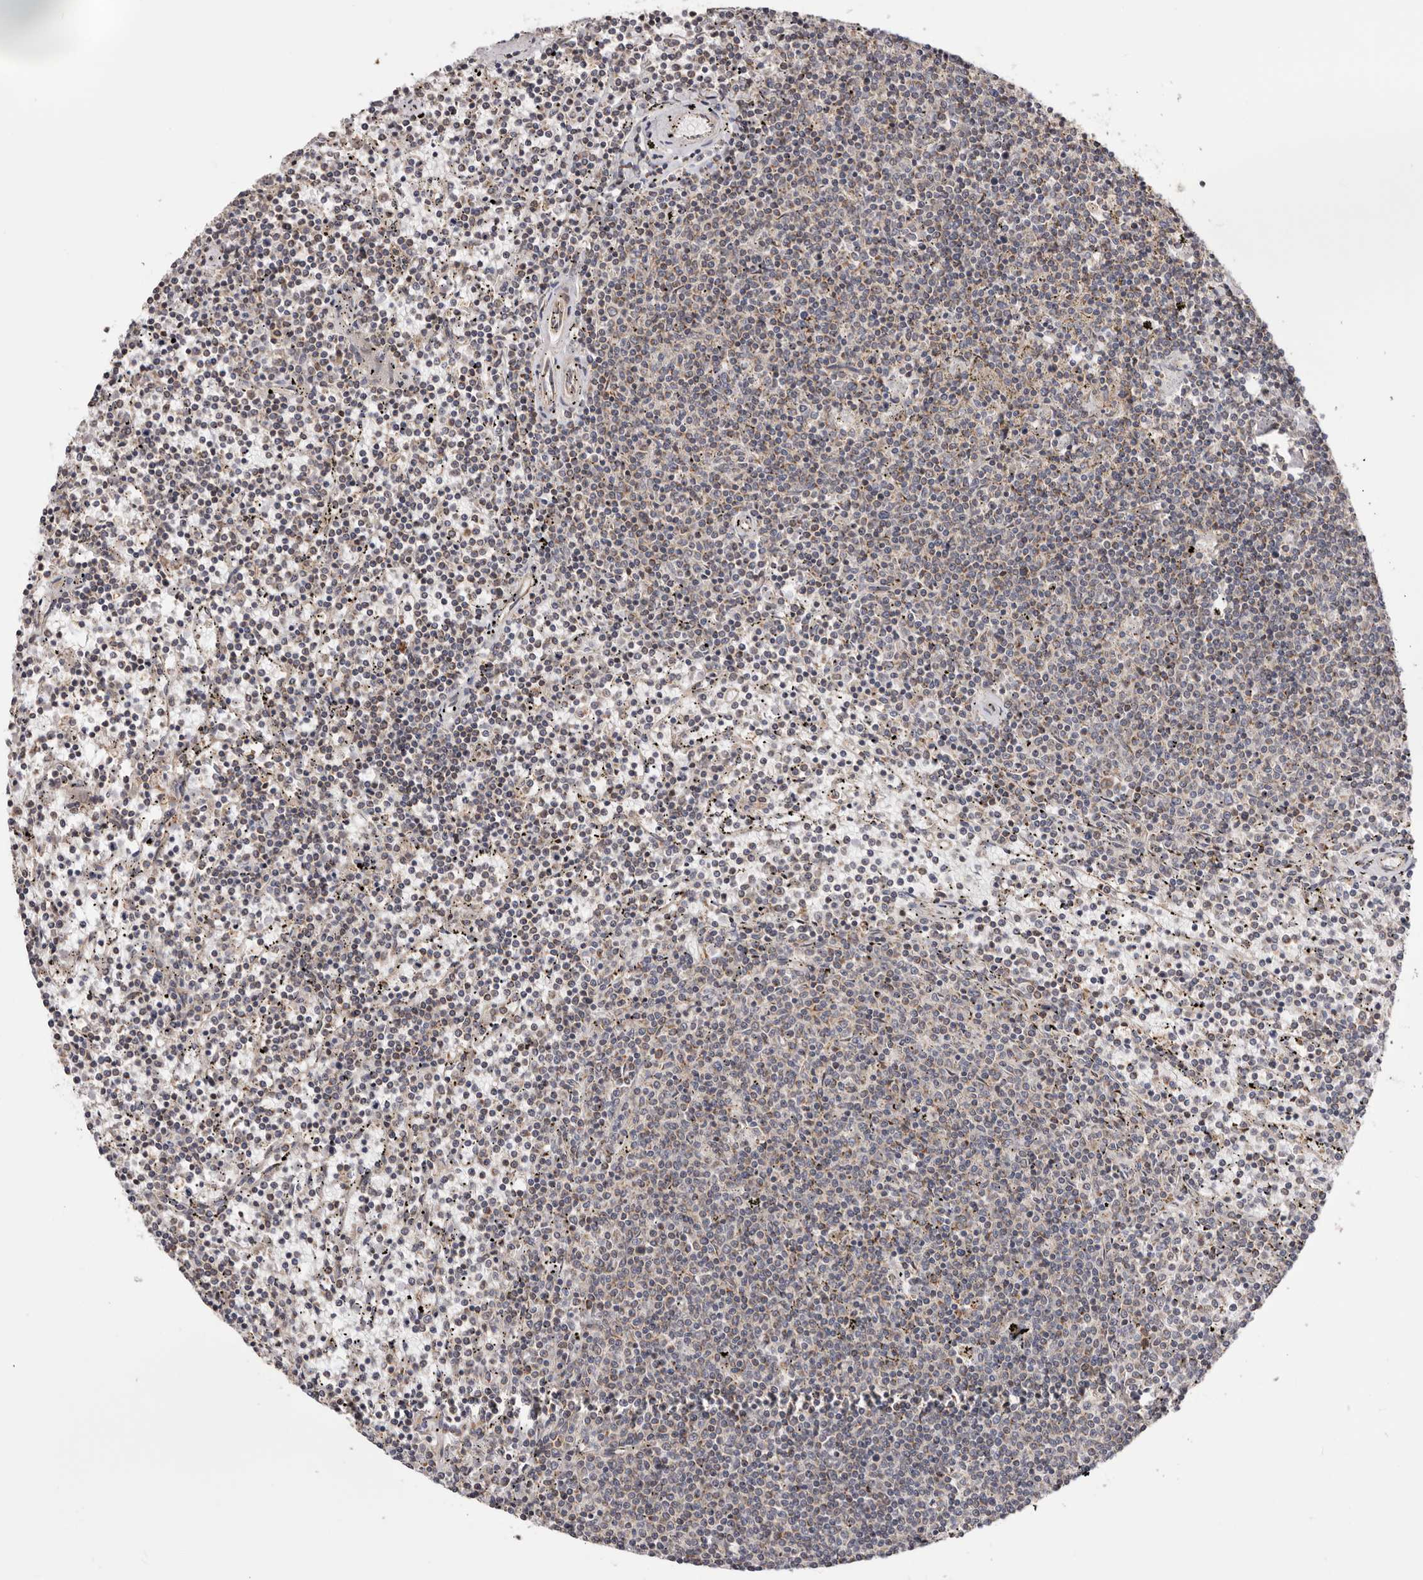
{"staining": {"intensity": "negative", "quantity": "none", "location": "none"}, "tissue": "lymphoma", "cell_type": "Tumor cells", "image_type": "cancer", "snomed": [{"axis": "morphology", "description": "Malignant lymphoma, non-Hodgkin's type, Low grade"}, {"axis": "topography", "description": "Spleen"}], "caption": "The histopathology image displays no significant expression in tumor cells of lymphoma. (DAB immunohistochemistry (IHC) visualized using brightfield microscopy, high magnification).", "gene": "TMUB1", "patient": {"sex": "female", "age": 50}}